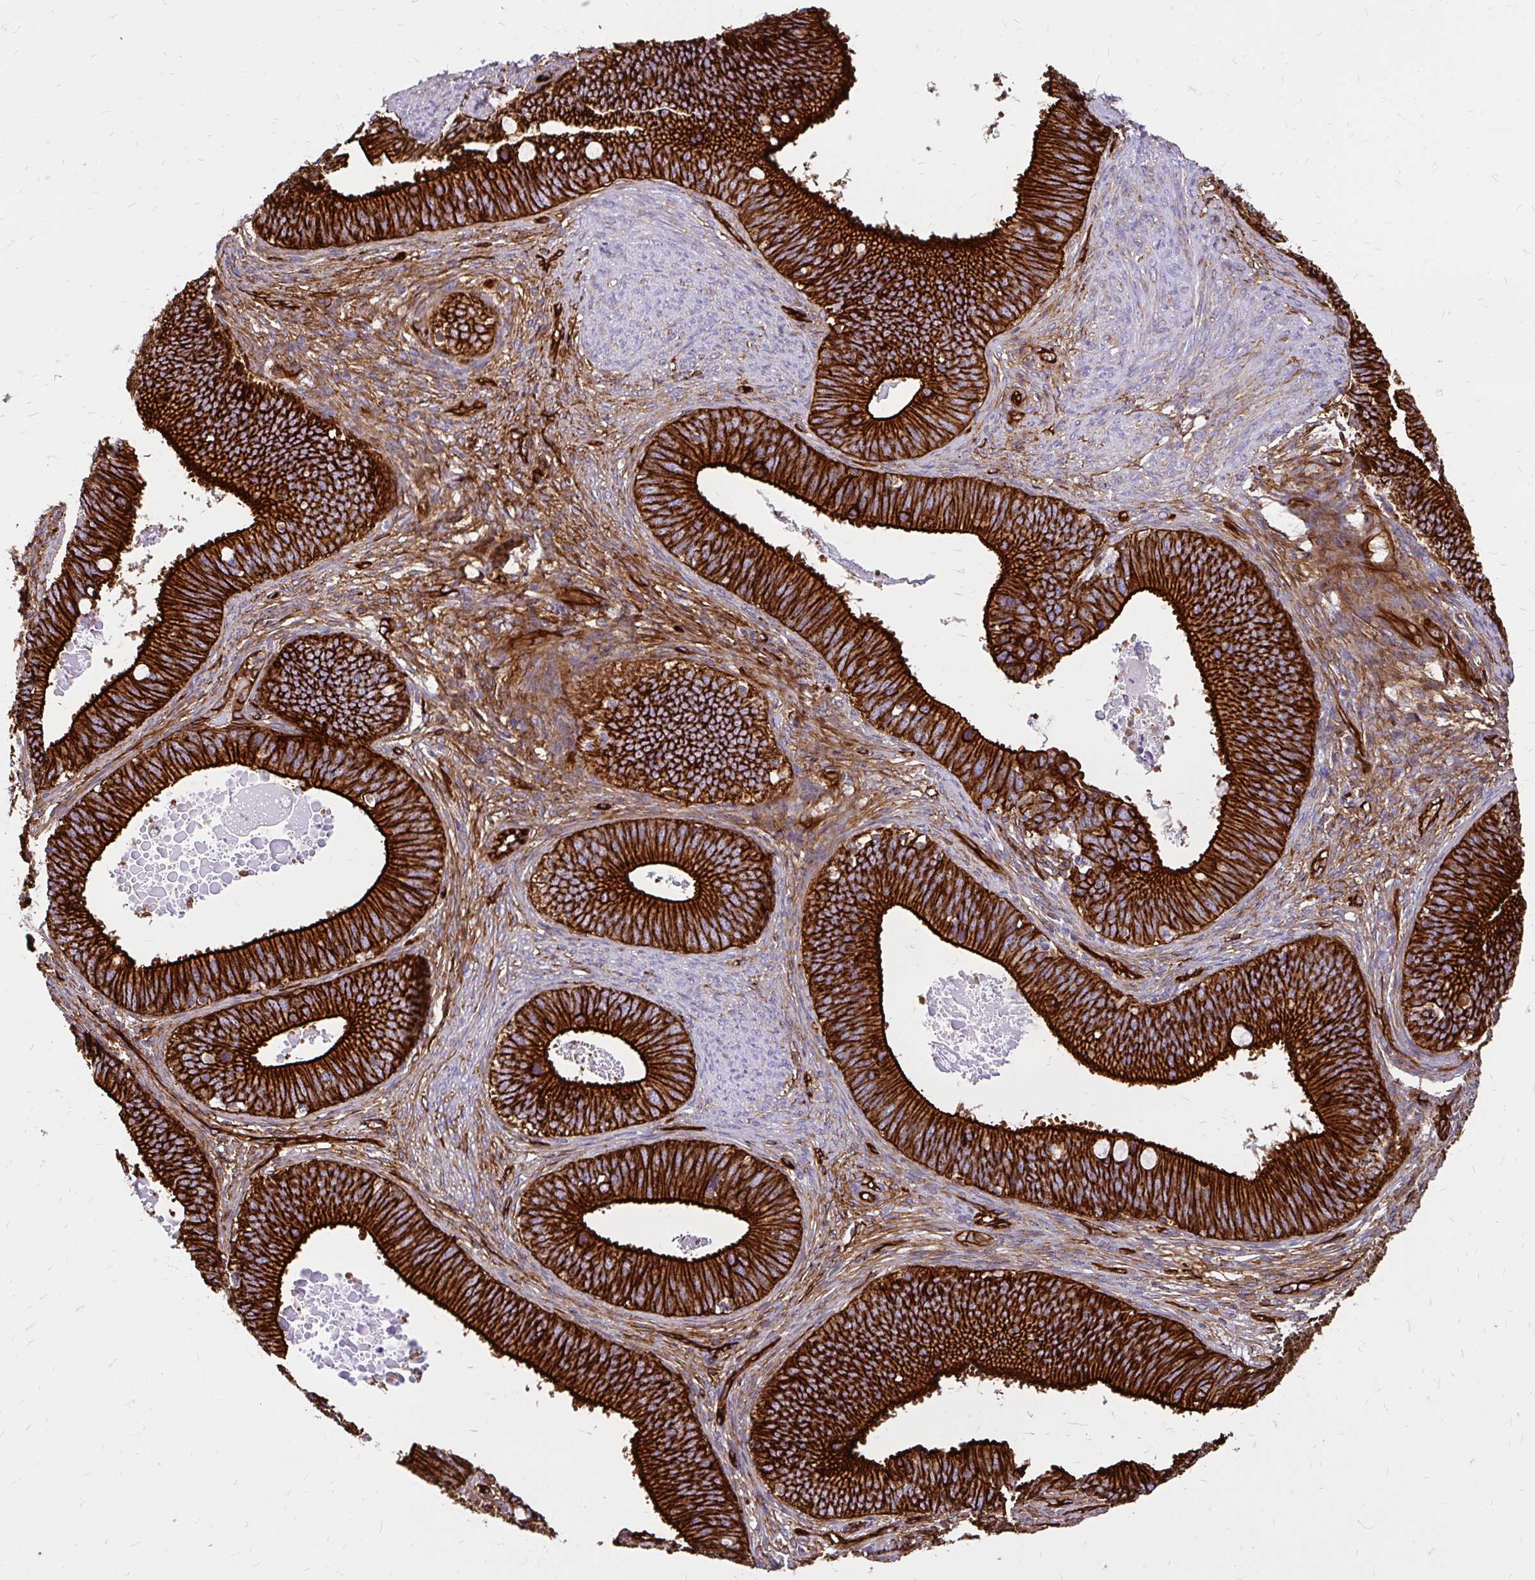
{"staining": {"intensity": "strong", "quantity": ">75%", "location": "cytoplasmic/membranous"}, "tissue": "cervical cancer", "cell_type": "Tumor cells", "image_type": "cancer", "snomed": [{"axis": "morphology", "description": "Adenocarcinoma, NOS"}, {"axis": "topography", "description": "Cervix"}], "caption": "This is an image of immunohistochemistry staining of cervical cancer, which shows strong positivity in the cytoplasmic/membranous of tumor cells.", "gene": "MAP1LC3B", "patient": {"sex": "female", "age": 42}}